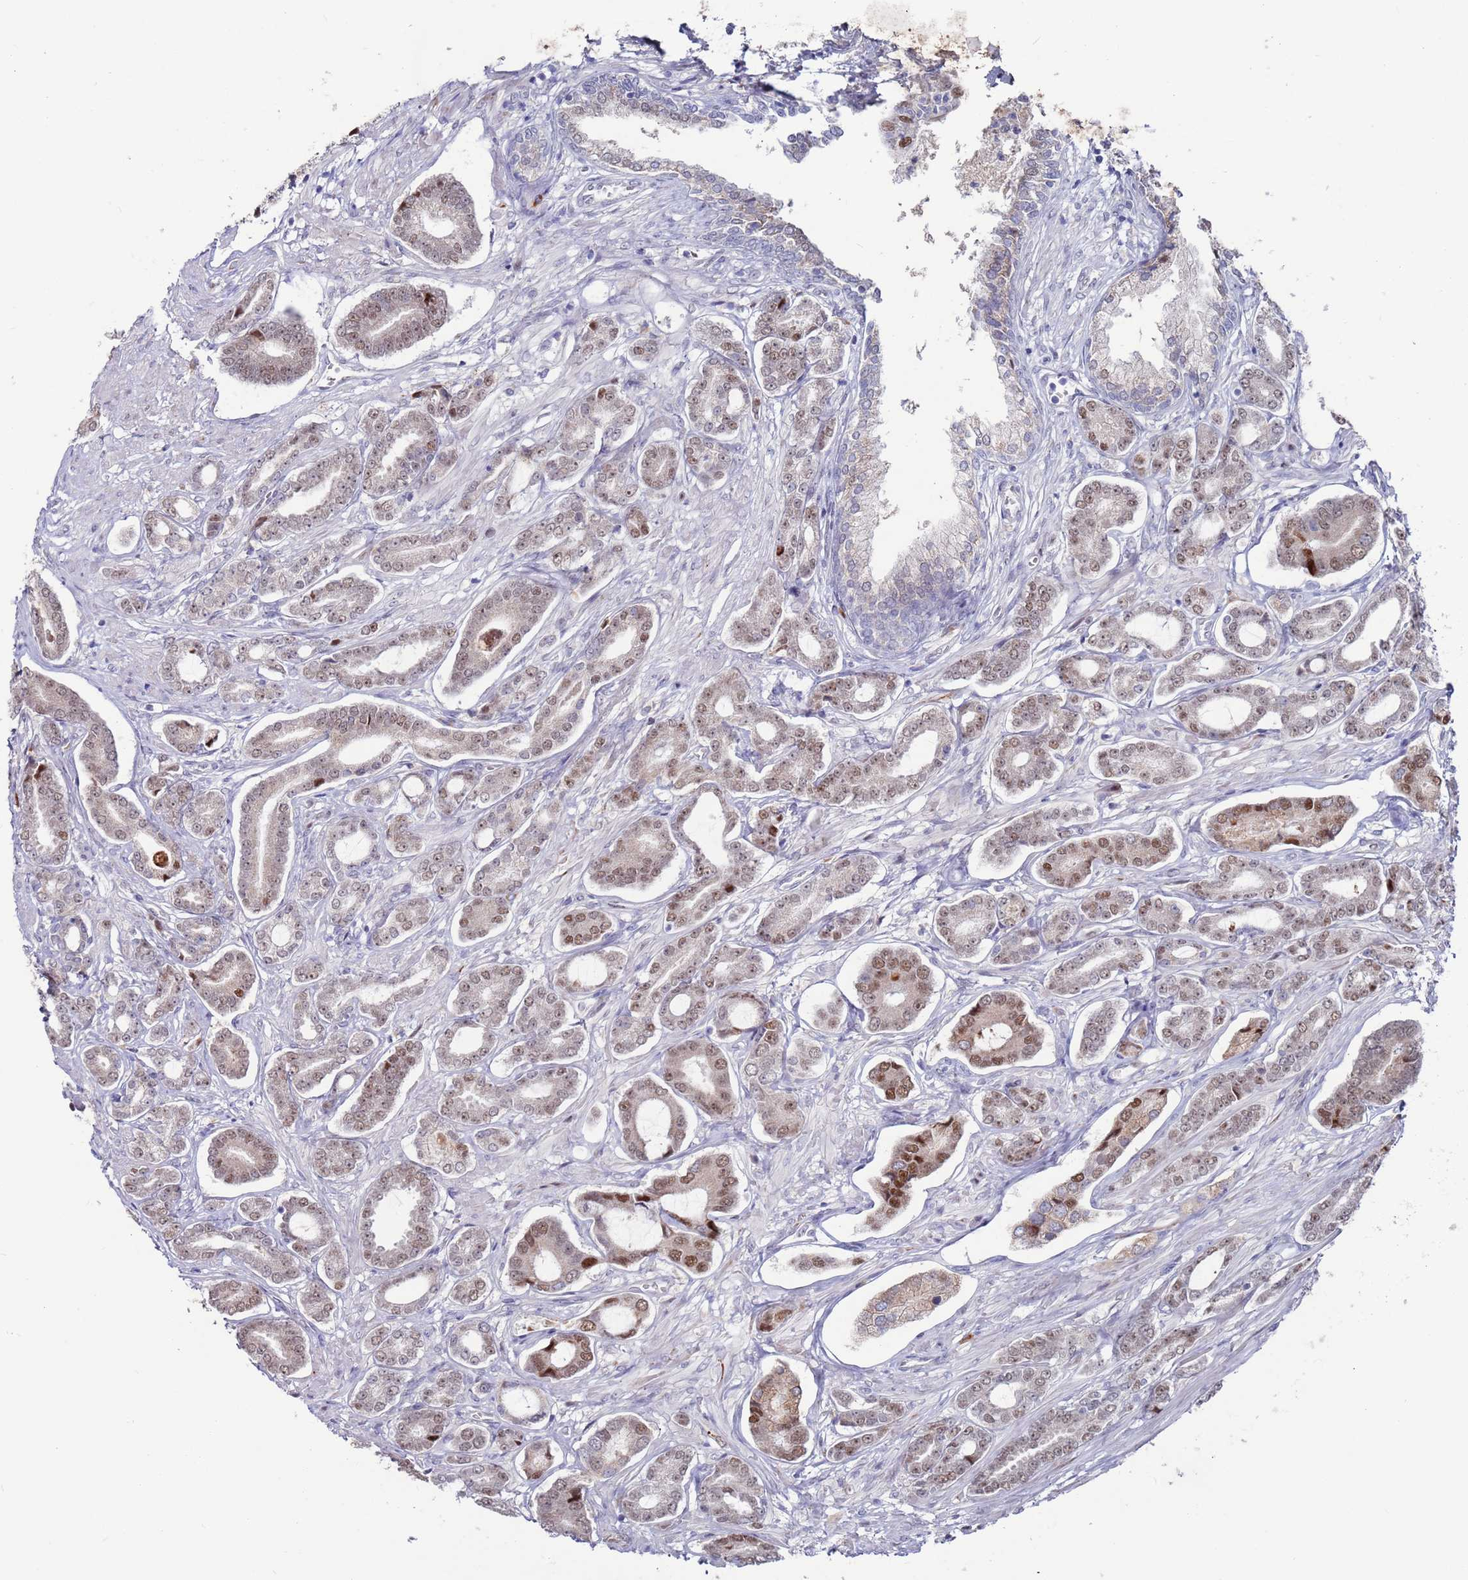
{"staining": {"intensity": "moderate", "quantity": ">75%", "location": "nuclear"}, "tissue": "prostate cancer", "cell_type": "Tumor cells", "image_type": "cancer", "snomed": [{"axis": "morphology", "description": "Adenocarcinoma, NOS"}, {"axis": "topography", "description": "Prostate and seminal vesicle, NOS"}], "caption": "This photomicrograph exhibits prostate adenocarcinoma stained with immunohistochemistry to label a protein in brown. The nuclear of tumor cells show moderate positivity for the protein. Nuclei are counter-stained blue.", "gene": "FBXO27", "patient": {"sex": "male", "age": 76}}